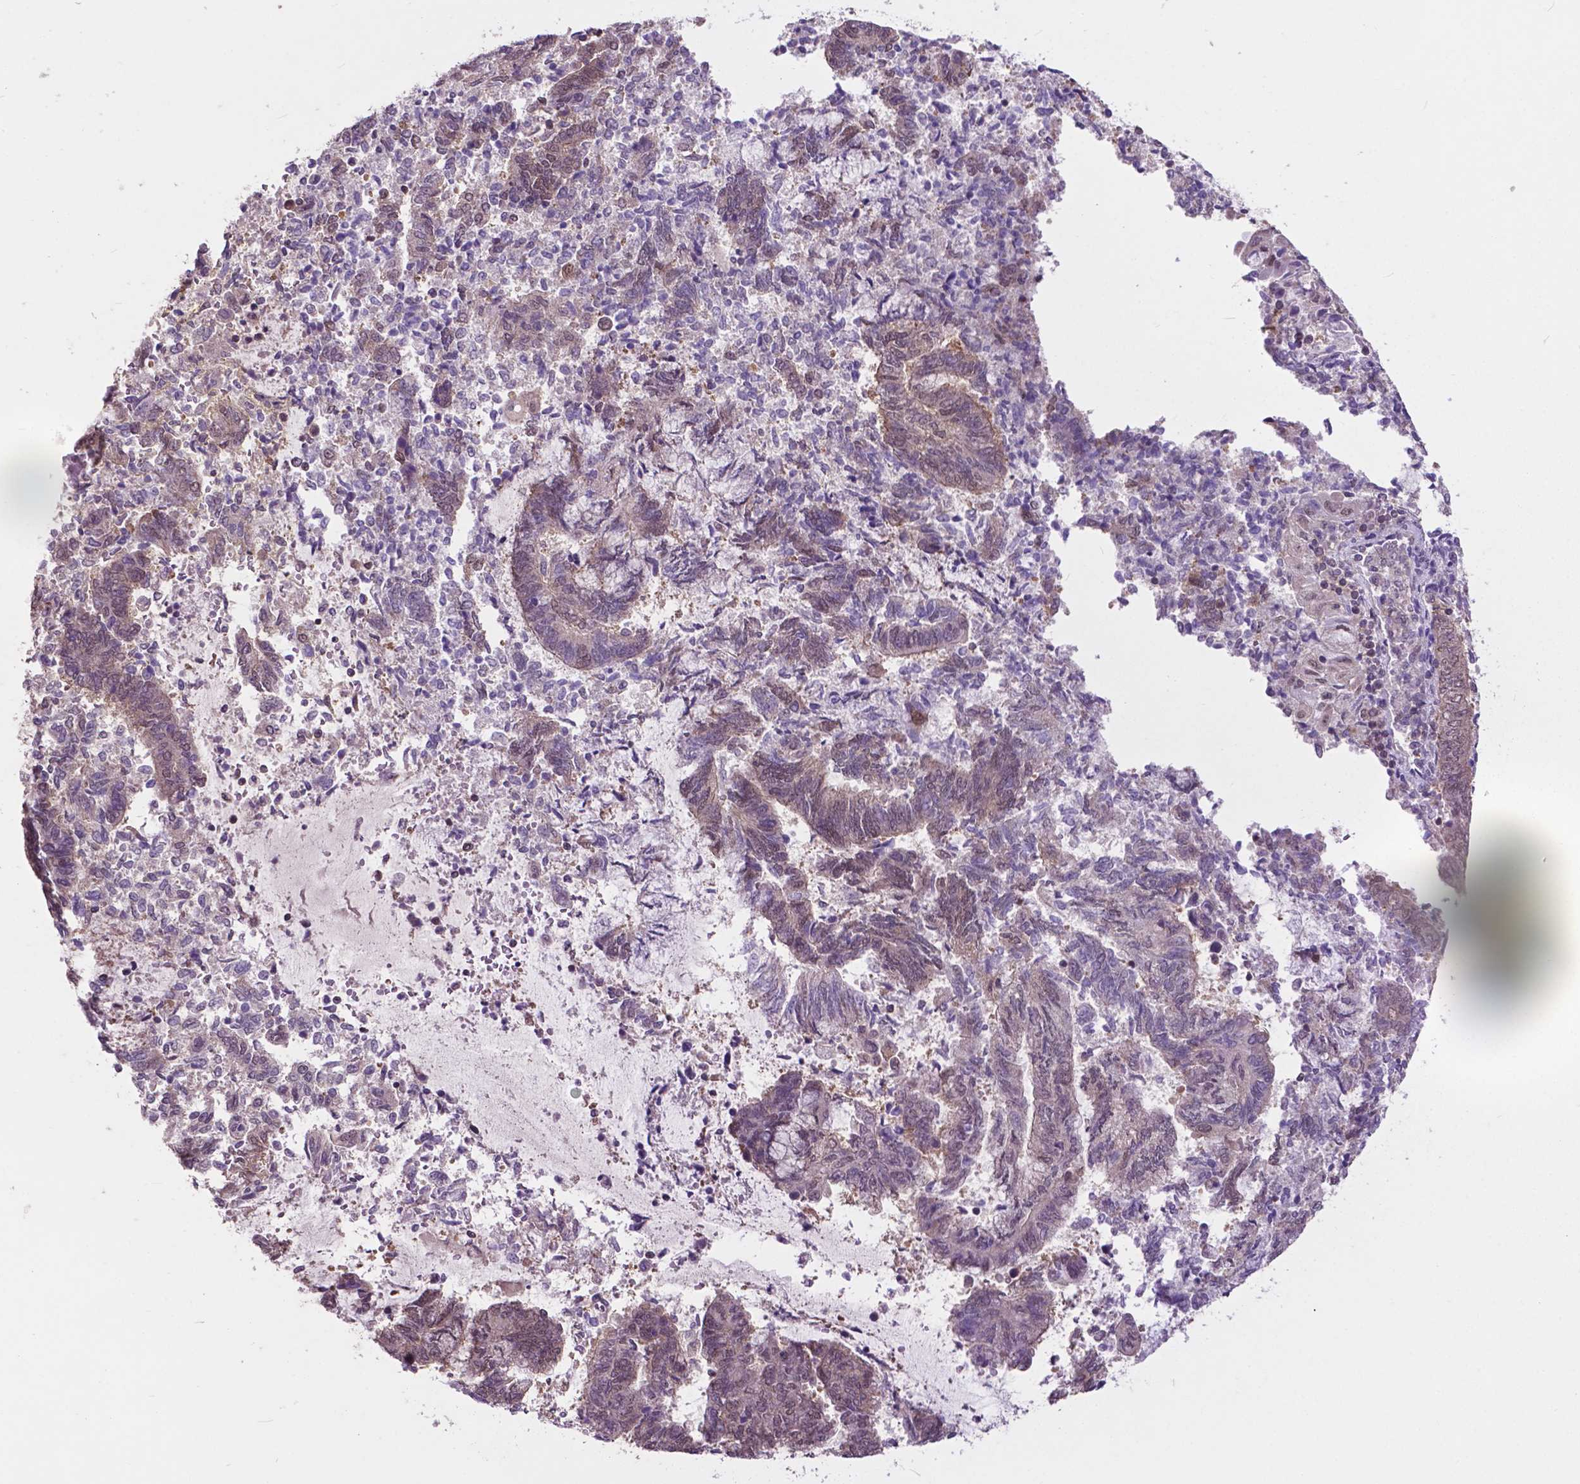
{"staining": {"intensity": "weak", "quantity": "25%-75%", "location": "cytoplasmic/membranous,nuclear"}, "tissue": "endometrial cancer", "cell_type": "Tumor cells", "image_type": "cancer", "snomed": [{"axis": "morphology", "description": "Adenocarcinoma, NOS"}, {"axis": "topography", "description": "Endometrium"}], "caption": "An IHC micrograph of tumor tissue is shown. Protein staining in brown highlights weak cytoplasmic/membranous and nuclear positivity in adenocarcinoma (endometrial) within tumor cells.", "gene": "OTUB1", "patient": {"sex": "female", "age": 65}}